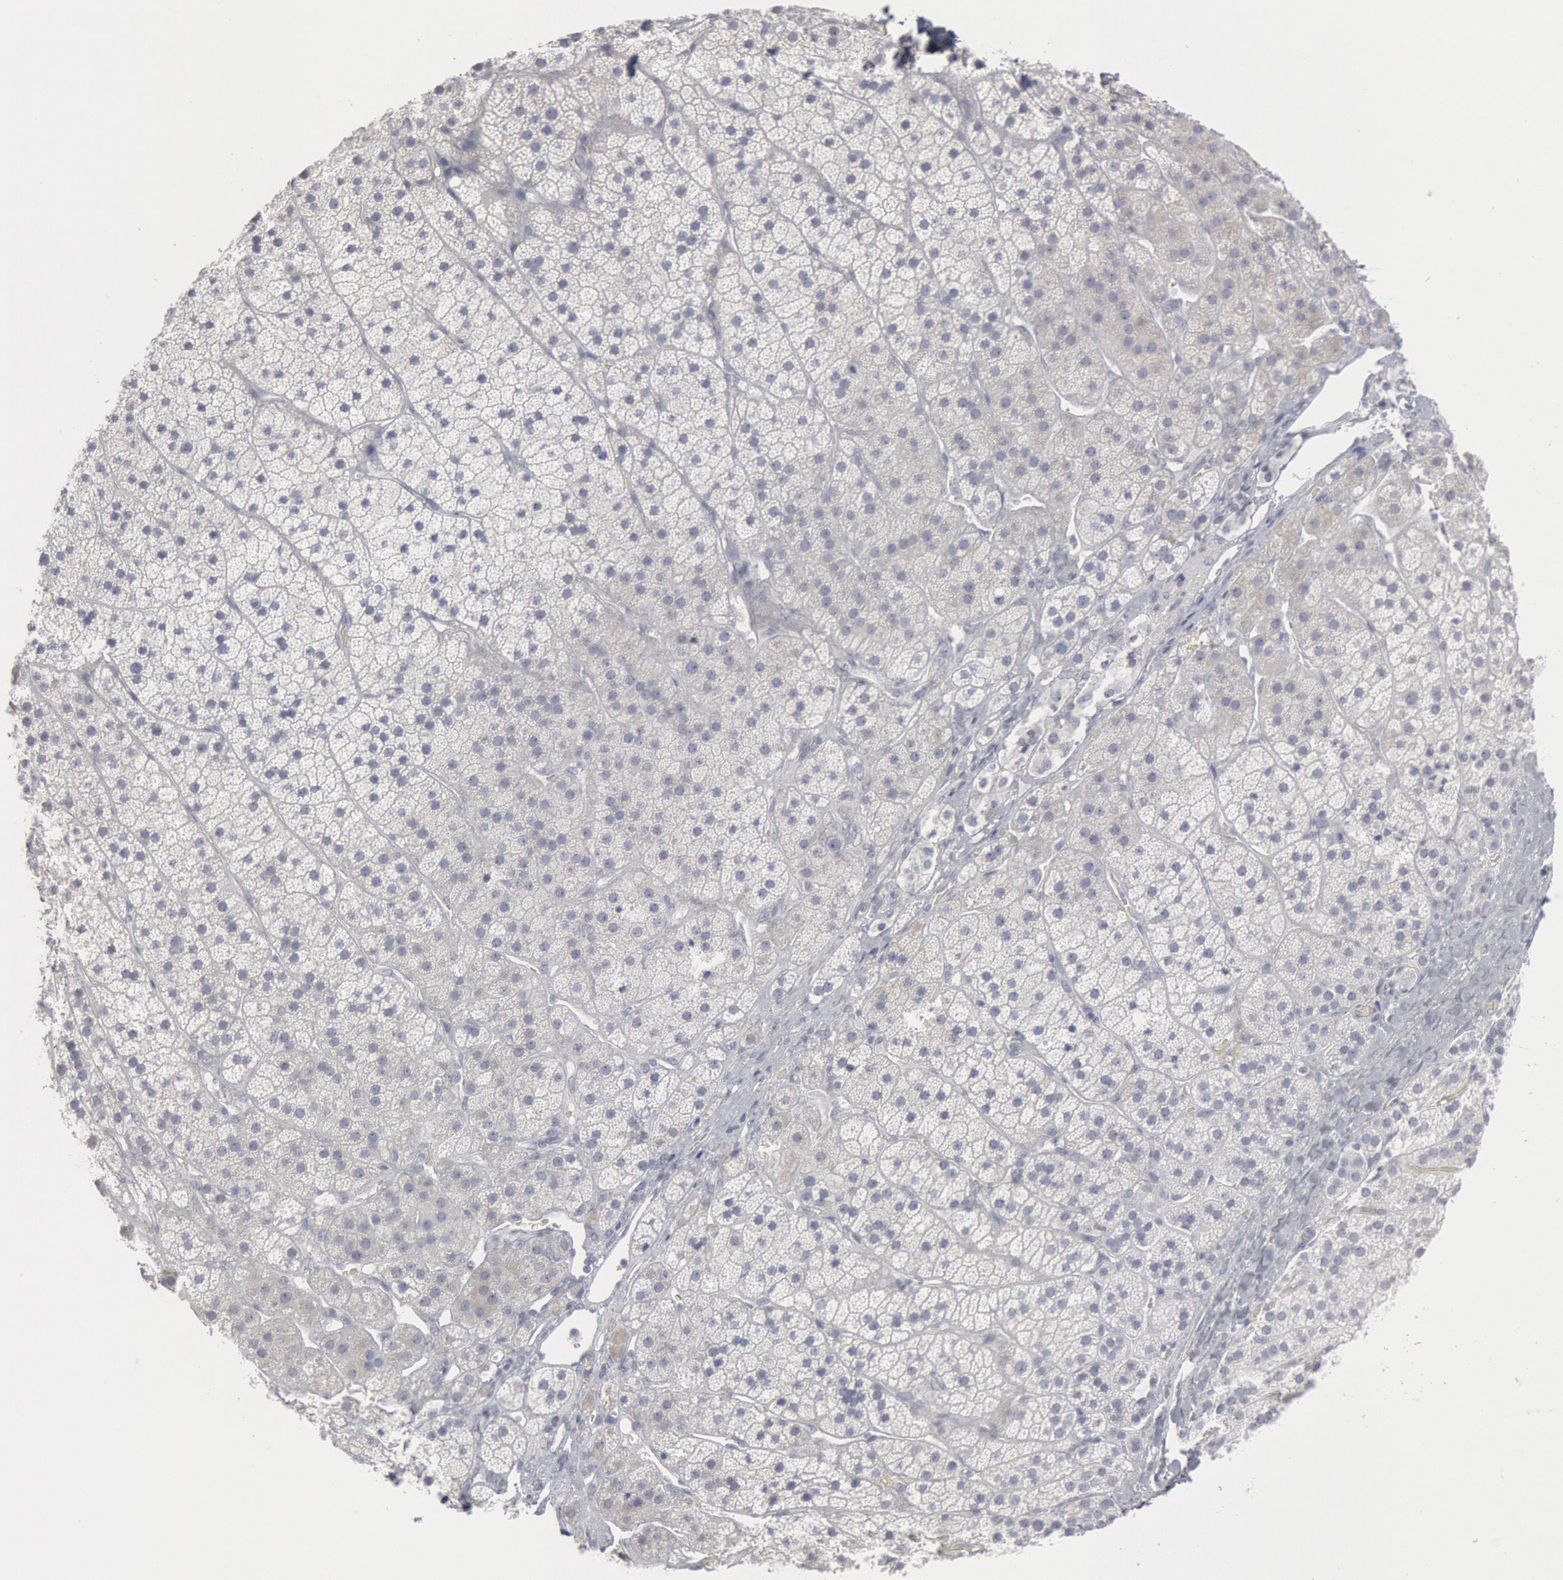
{"staining": {"intensity": "negative", "quantity": "none", "location": "none"}, "tissue": "adrenal gland", "cell_type": "Glandular cells", "image_type": "normal", "snomed": [{"axis": "morphology", "description": "Normal tissue, NOS"}, {"axis": "topography", "description": "Adrenal gland"}], "caption": "IHC image of unremarkable adrenal gland: adrenal gland stained with DAB (3,3'-diaminobenzidine) displays no significant protein staining in glandular cells.", "gene": "DMC1", "patient": {"sex": "female", "age": 44}}